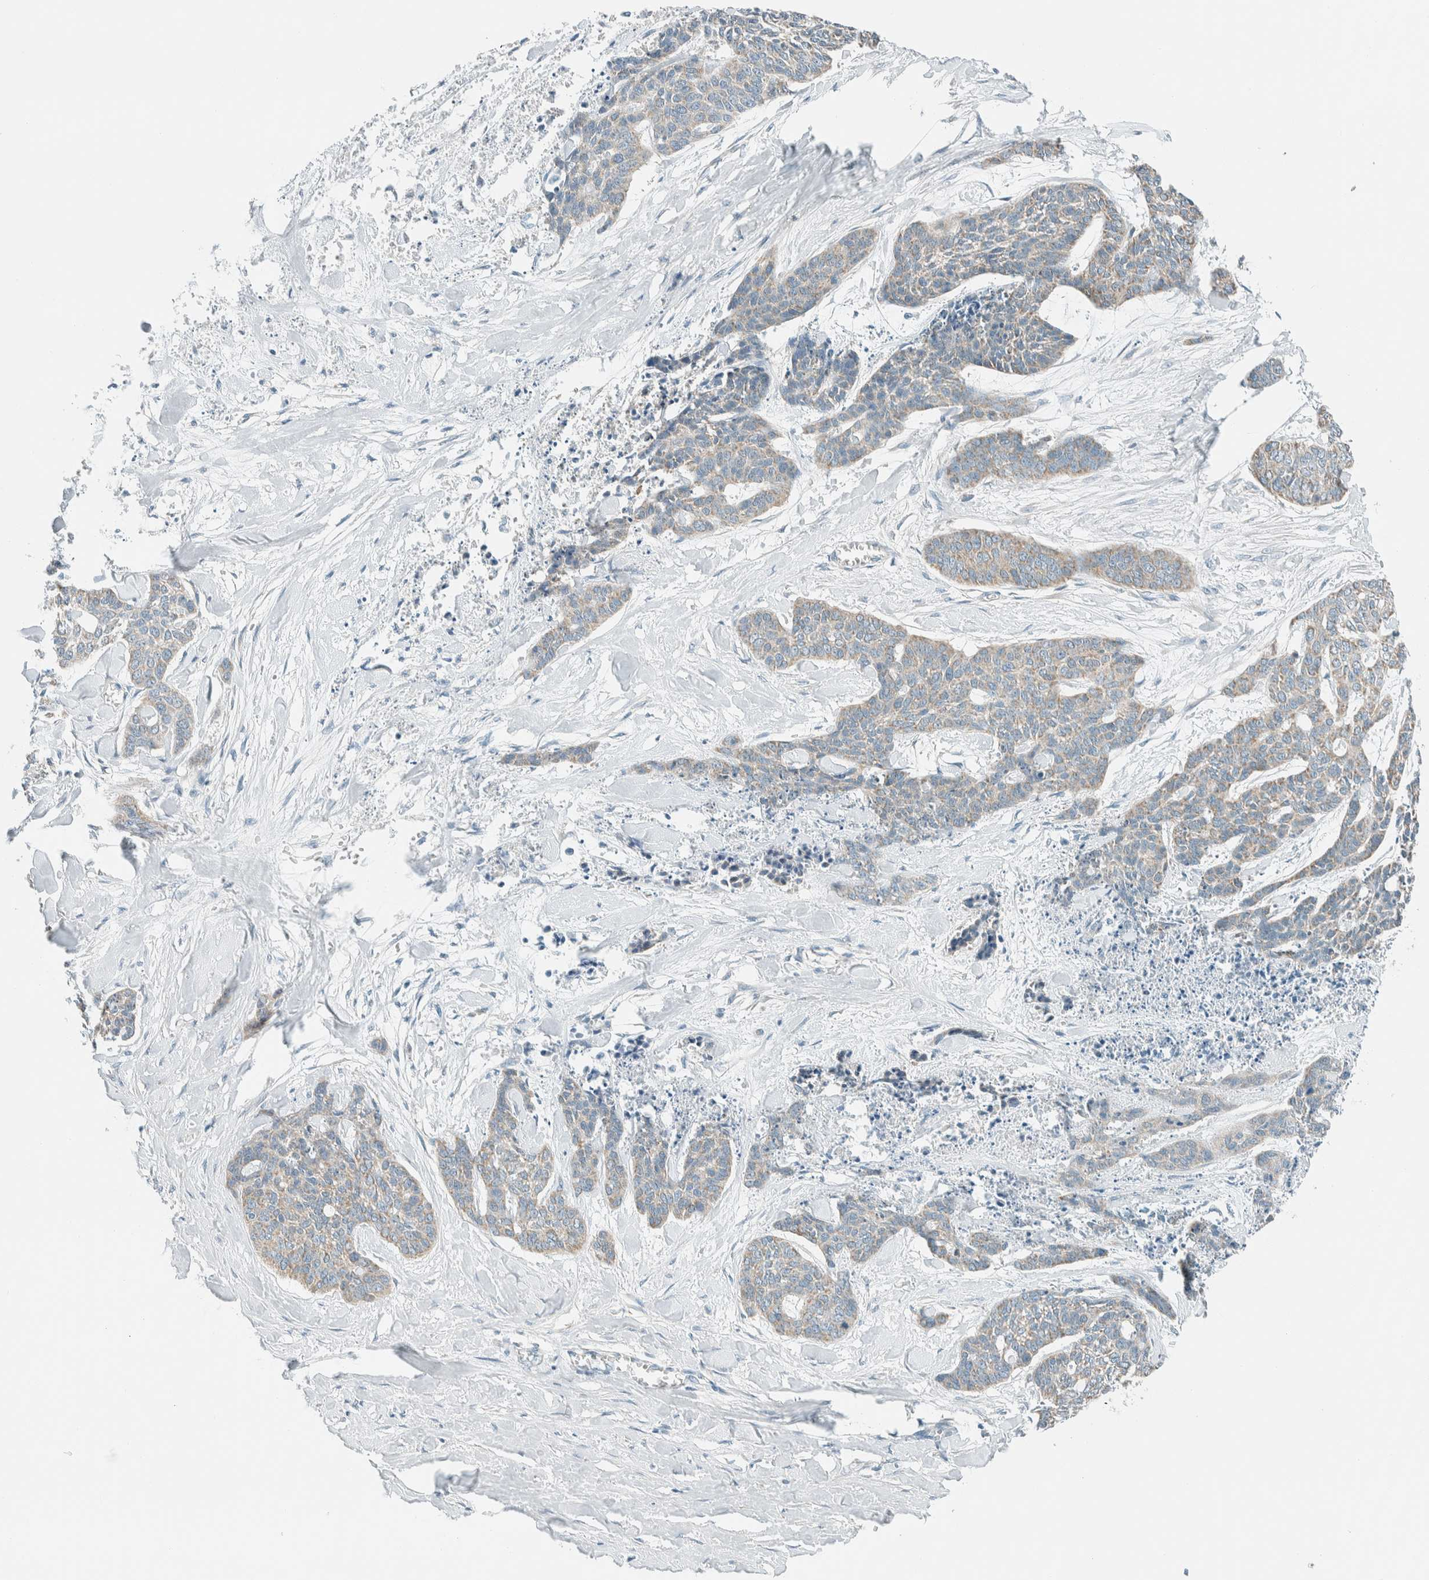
{"staining": {"intensity": "weak", "quantity": "<25%", "location": "cytoplasmic/membranous"}, "tissue": "skin cancer", "cell_type": "Tumor cells", "image_type": "cancer", "snomed": [{"axis": "morphology", "description": "Basal cell carcinoma"}, {"axis": "topography", "description": "Skin"}], "caption": "High power microscopy photomicrograph of an immunohistochemistry image of basal cell carcinoma (skin), revealing no significant positivity in tumor cells. (Stains: DAB immunohistochemistry (IHC) with hematoxylin counter stain, Microscopy: brightfield microscopy at high magnification).", "gene": "ALDH7A1", "patient": {"sex": "female", "age": 64}}